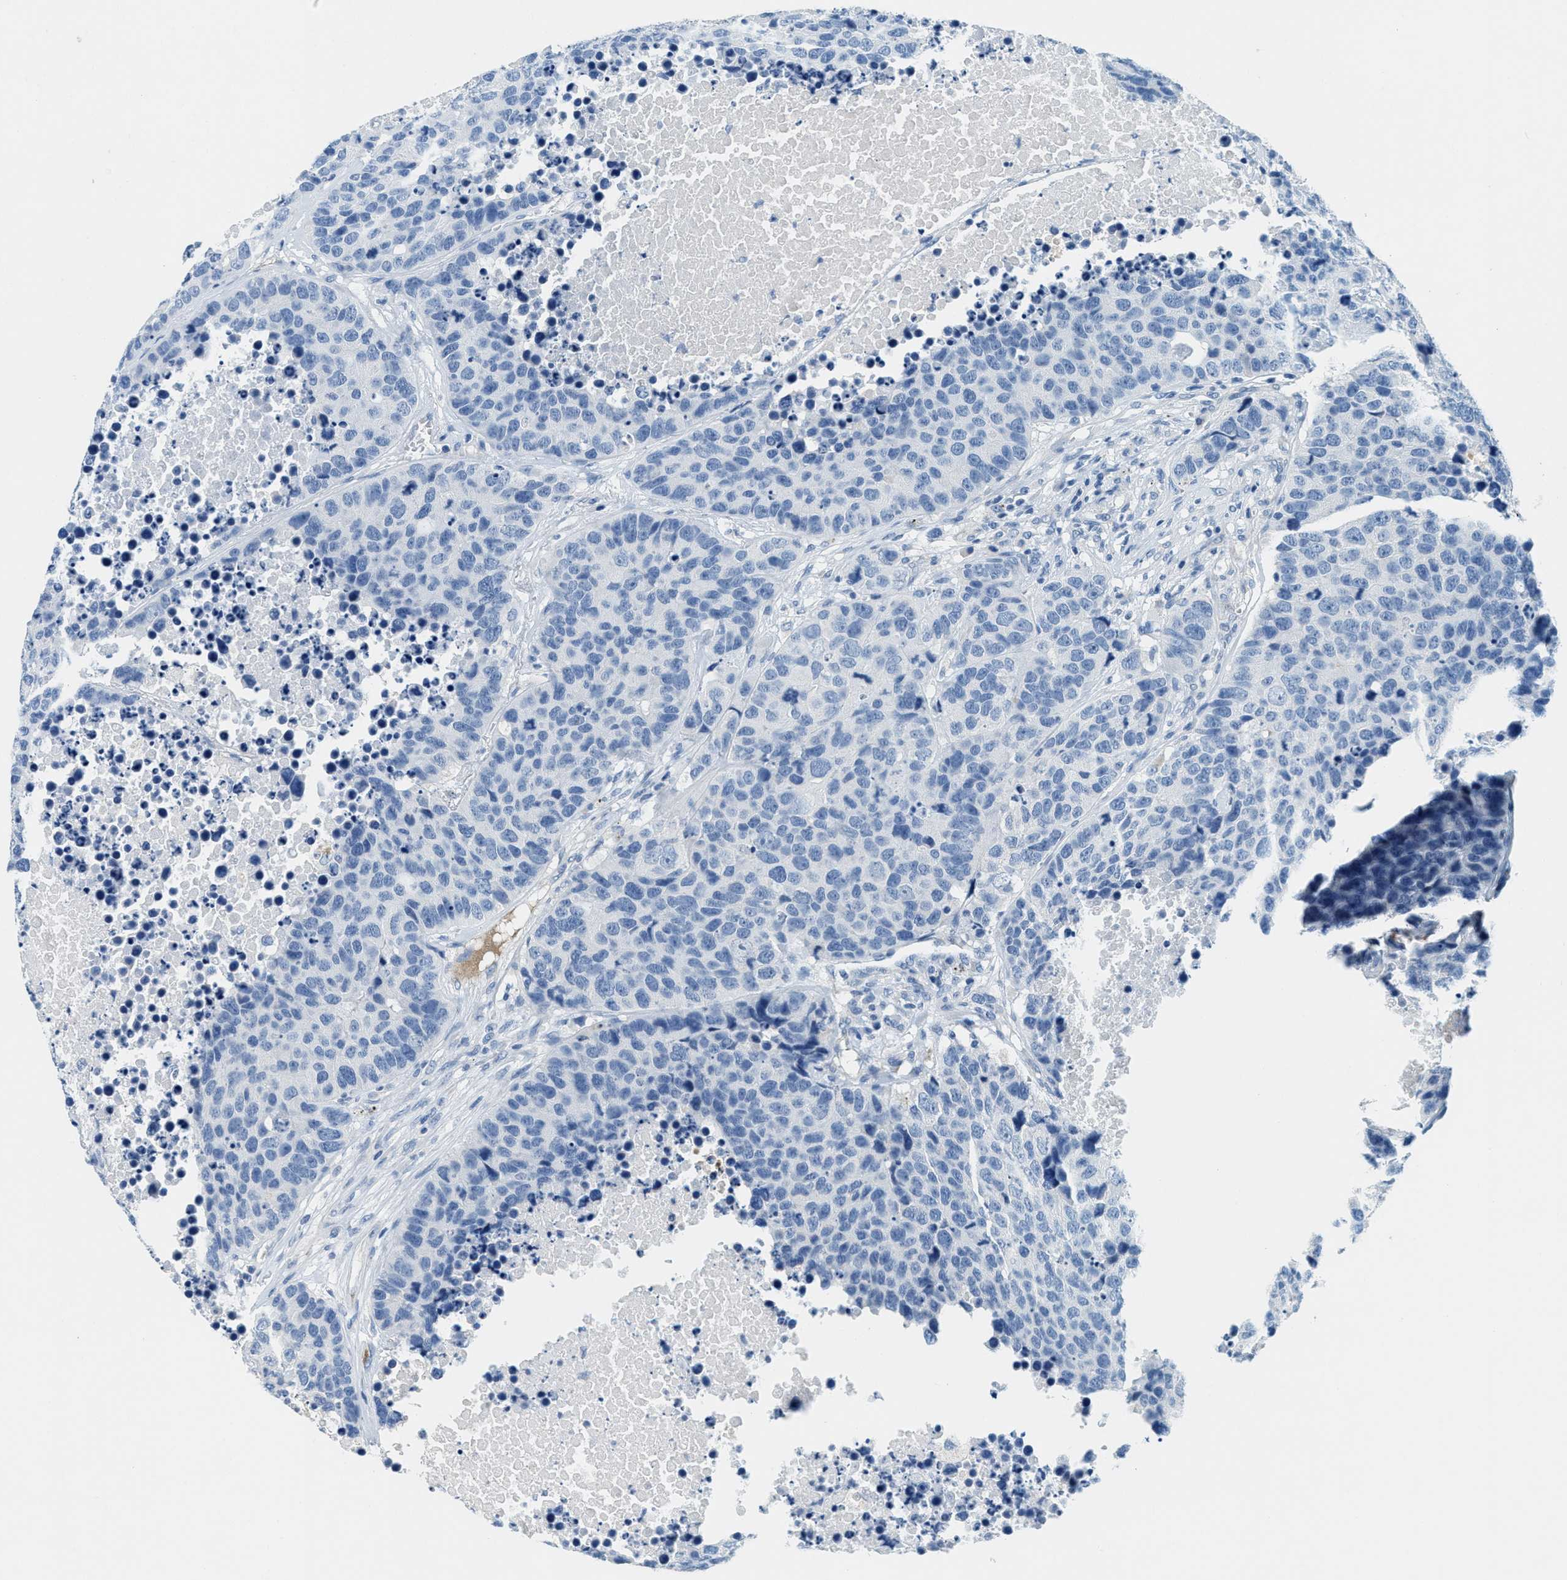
{"staining": {"intensity": "negative", "quantity": "none", "location": "none"}, "tissue": "carcinoid", "cell_type": "Tumor cells", "image_type": "cancer", "snomed": [{"axis": "morphology", "description": "Carcinoid, malignant, NOS"}, {"axis": "topography", "description": "Lung"}], "caption": "Tumor cells show no significant expression in carcinoid (malignant).", "gene": "A2M", "patient": {"sex": "male", "age": 60}}